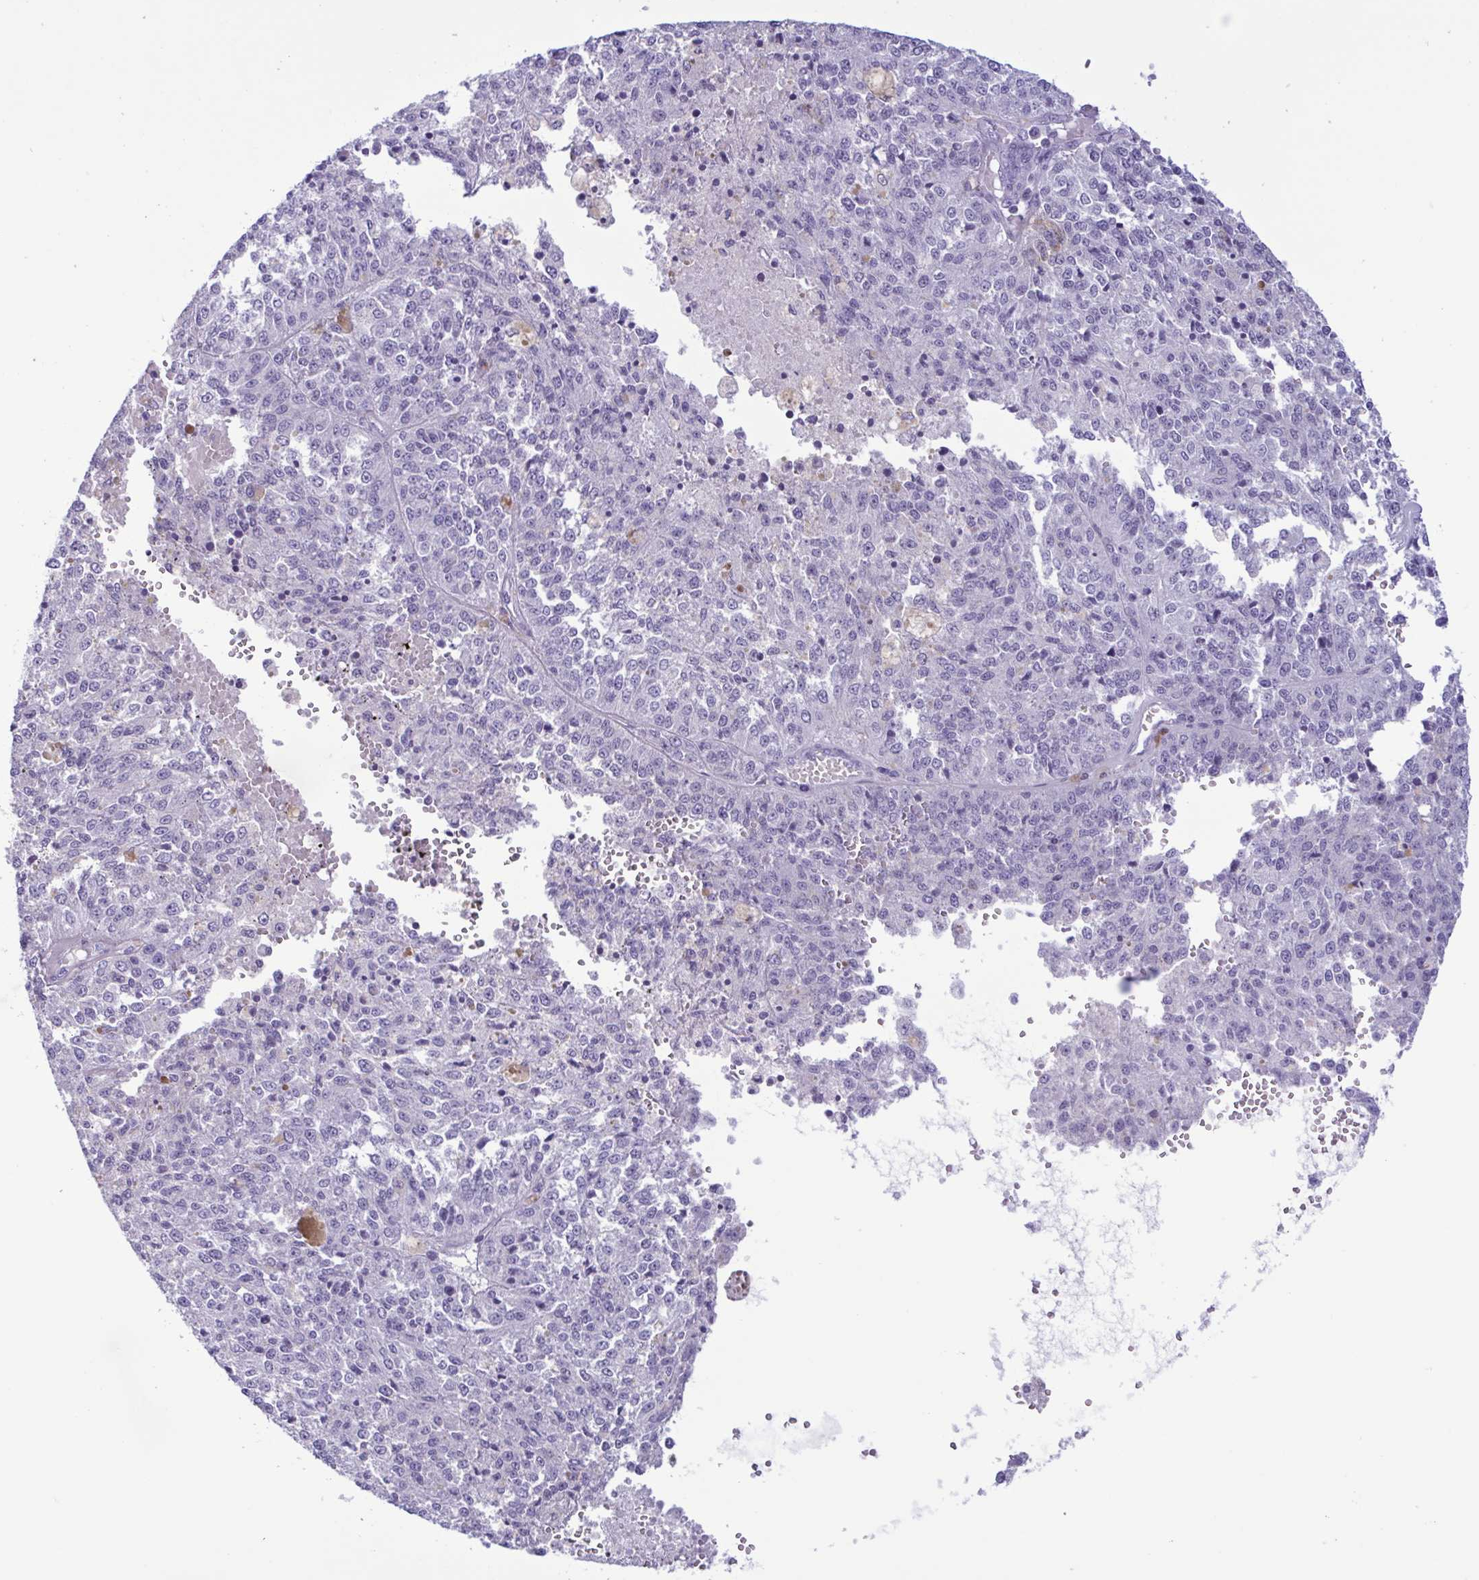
{"staining": {"intensity": "negative", "quantity": "none", "location": "none"}, "tissue": "melanoma", "cell_type": "Tumor cells", "image_type": "cancer", "snomed": [{"axis": "morphology", "description": "Malignant melanoma, Metastatic site"}, {"axis": "topography", "description": "Lymph node"}], "caption": "Protein analysis of malignant melanoma (metastatic site) reveals no significant staining in tumor cells. (DAB (3,3'-diaminobenzidine) IHC visualized using brightfield microscopy, high magnification).", "gene": "LTF", "patient": {"sex": "female", "age": 64}}